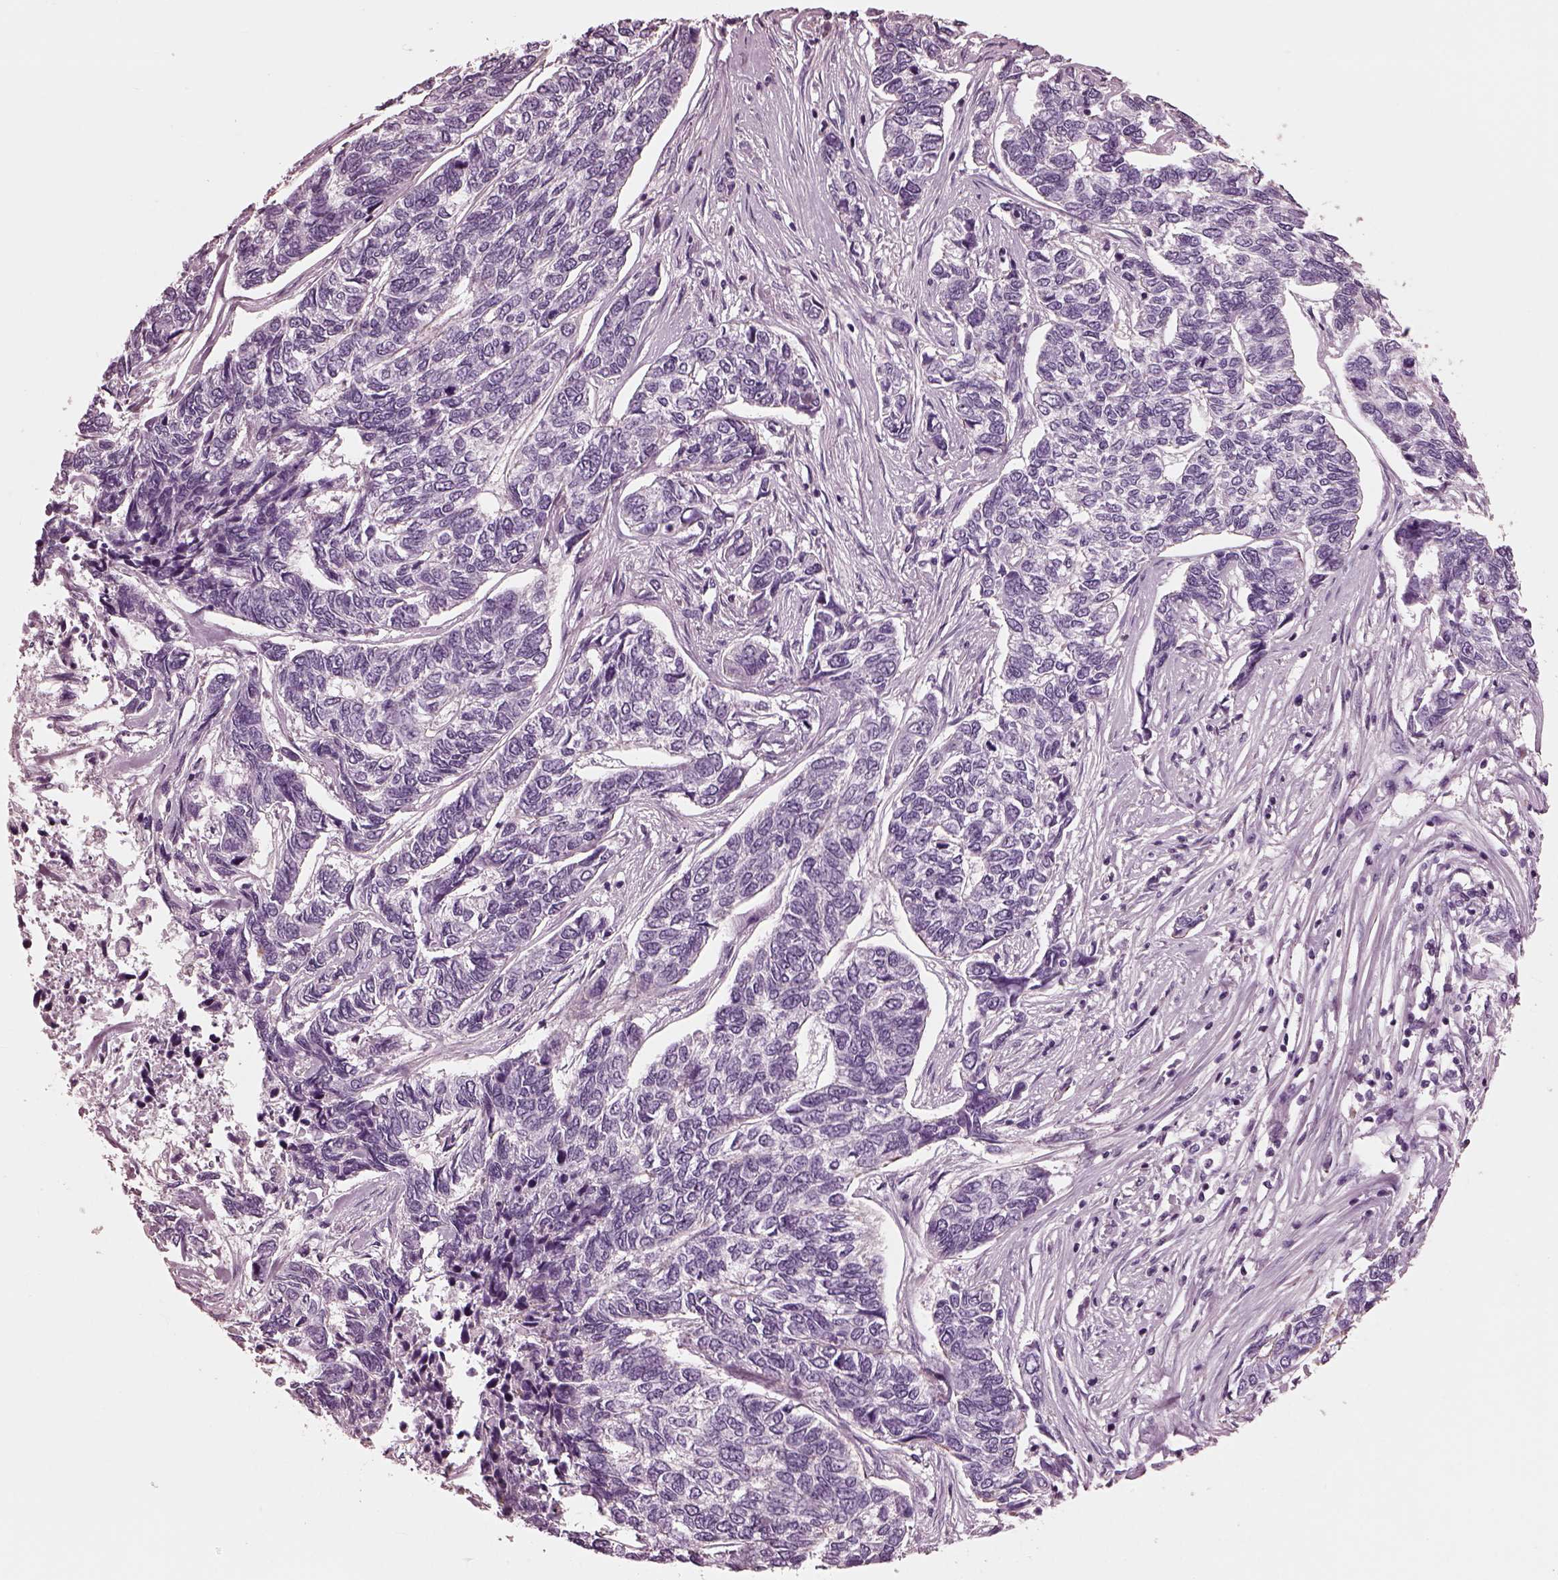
{"staining": {"intensity": "negative", "quantity": "none", "location": "none"}, "tissue": "skin cancer", "cell_type": "Tumor cells", "image_type": "cancer", "snomed": [{"axis": "morphology", "description": "Basal cell carcinoma"}, {"axis": "topography", "description": "Skin"}], "caption": "Tumor cells show no significant positivity in skin basal cell carcinoma.", "gene": "GDF11", "patient": {"sex": "female", "age": 65}}